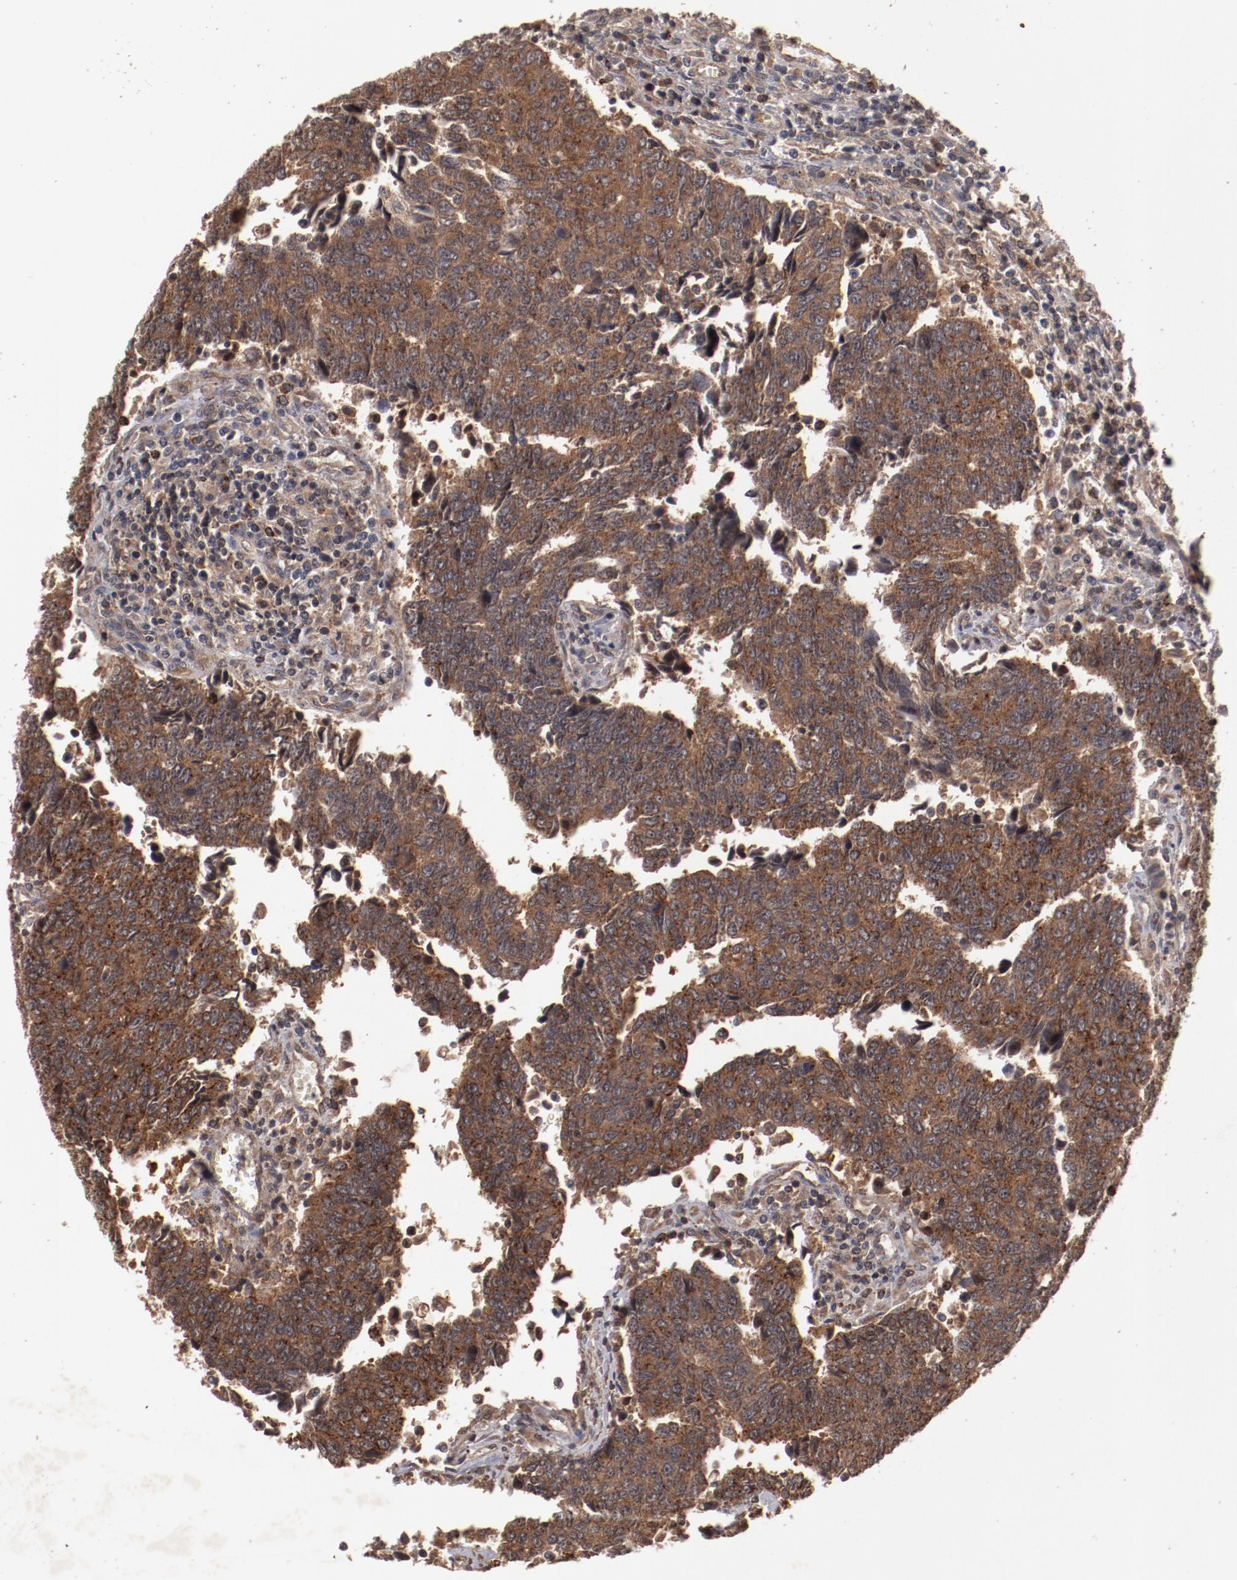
{"staining": {"intensity": "strong", "quantity": ">75%", "location": "cytoplasmic/membranous"}, "tissue": "urothelial cancer", "cell_type": "Tumor cells", "image_type": "cancer", "snomed": [{"axis": "morphology", "description": "Urothelial carcinoma, High grade"}, {"axis": "topography", "description": "Urinary bladder"}], "caption": "Protein staining shows strong cytoplasmic/membranous staining in about >75% of tumor cells in urothelial cancer.", "gene": "TENM1", "patient": {"sex": "male", "age": 86}}